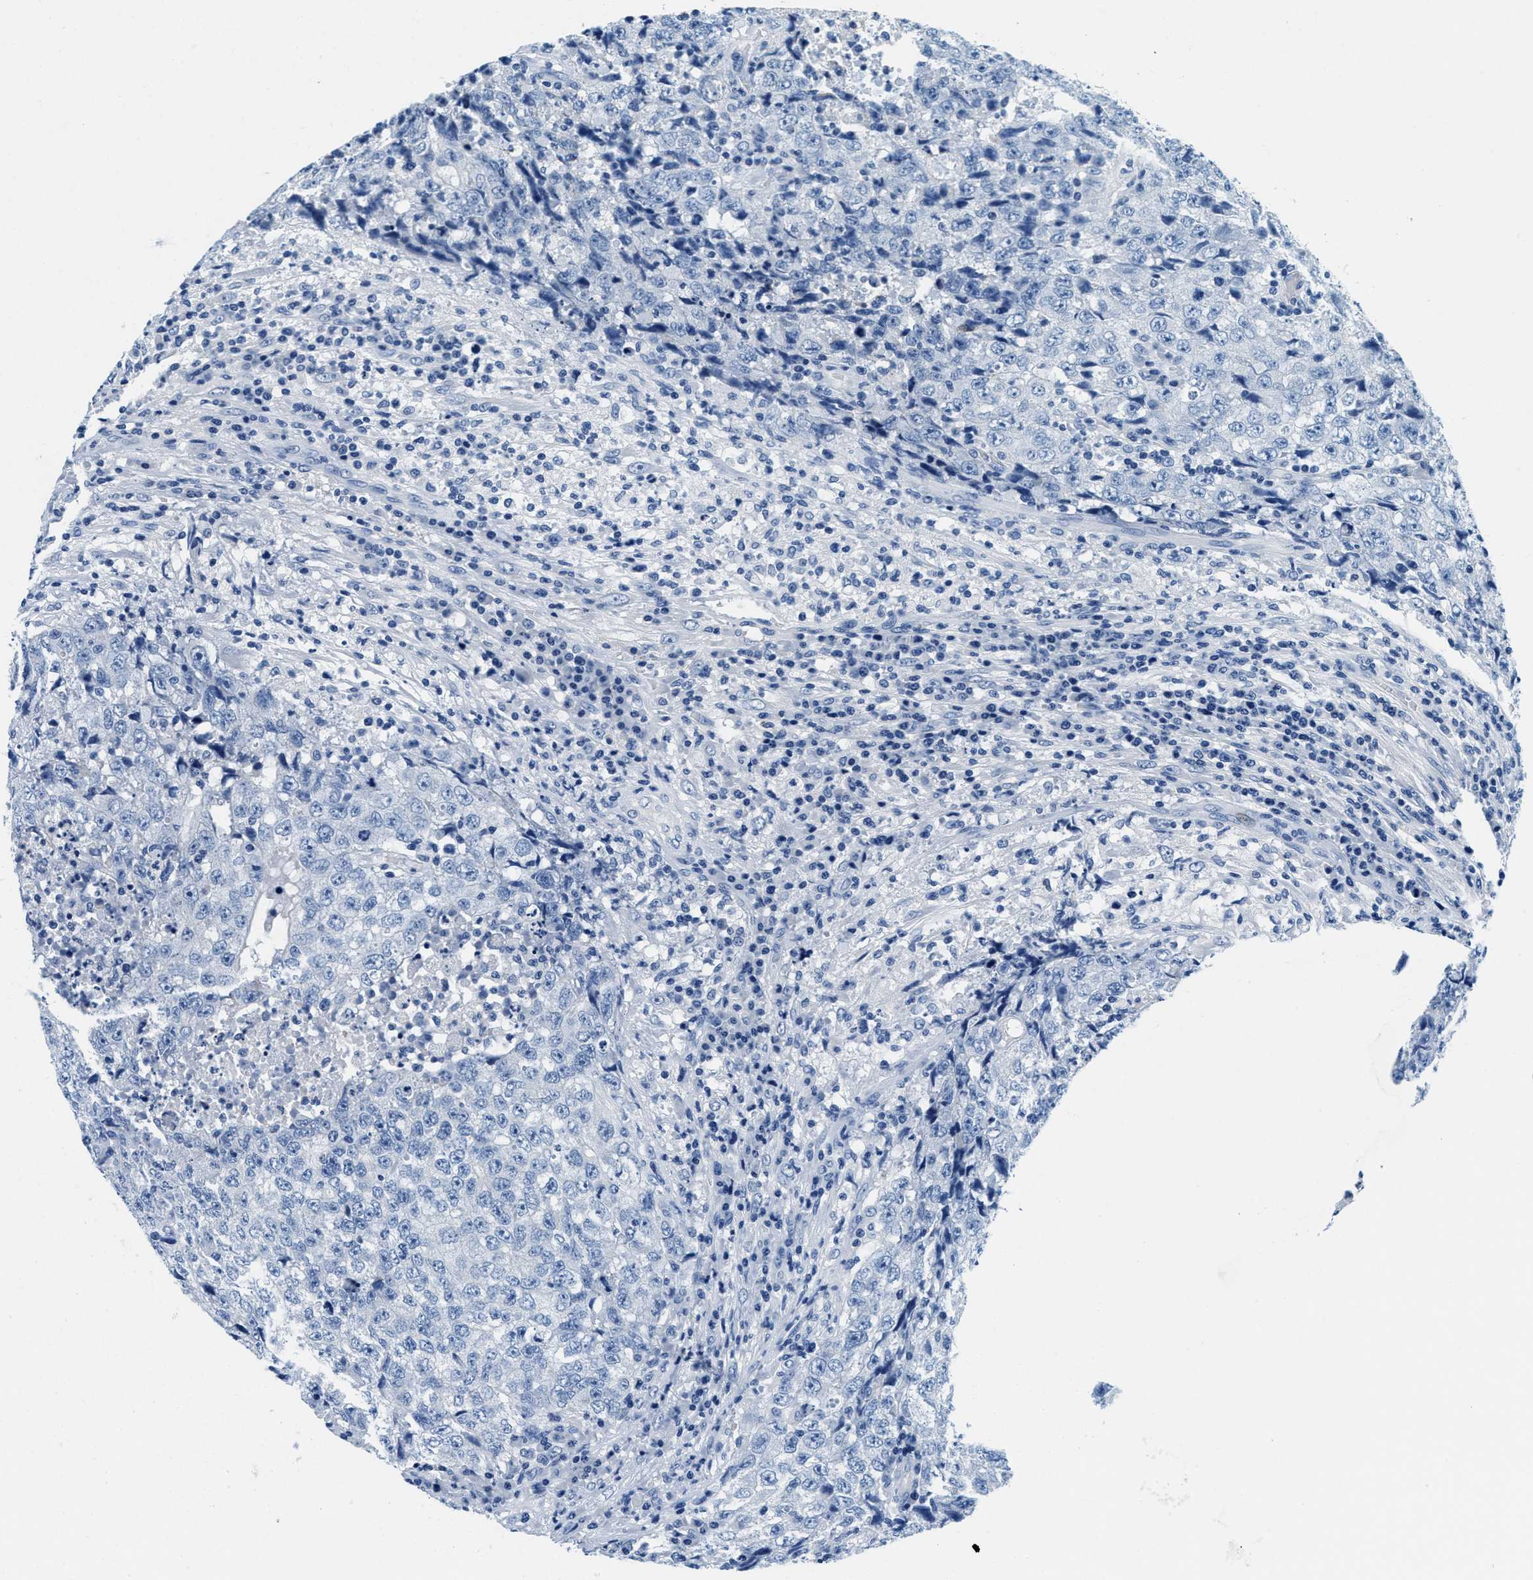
{"staining": {"intensity": "negative", "quantity": "none", "location": "none"}, "tissue": "testis cancer", "cell_type": "Tumor cells", "image_type": "cancer", "snomed": [{"axis": "morphology", "description": "Necrosis, NOS"}, {"axis": "morphology", "description": "Carcinoma, Embryonal, NOS"}, {"axis": "topography", "description": "Testis"}], "caption": "Tumor cells show no significant protein expression in testis cancer (embryonal carcinoma). Nuclei are stained in blue.", "gene": "GSTM3", "patient": {"sex": "male", "age": 19}}